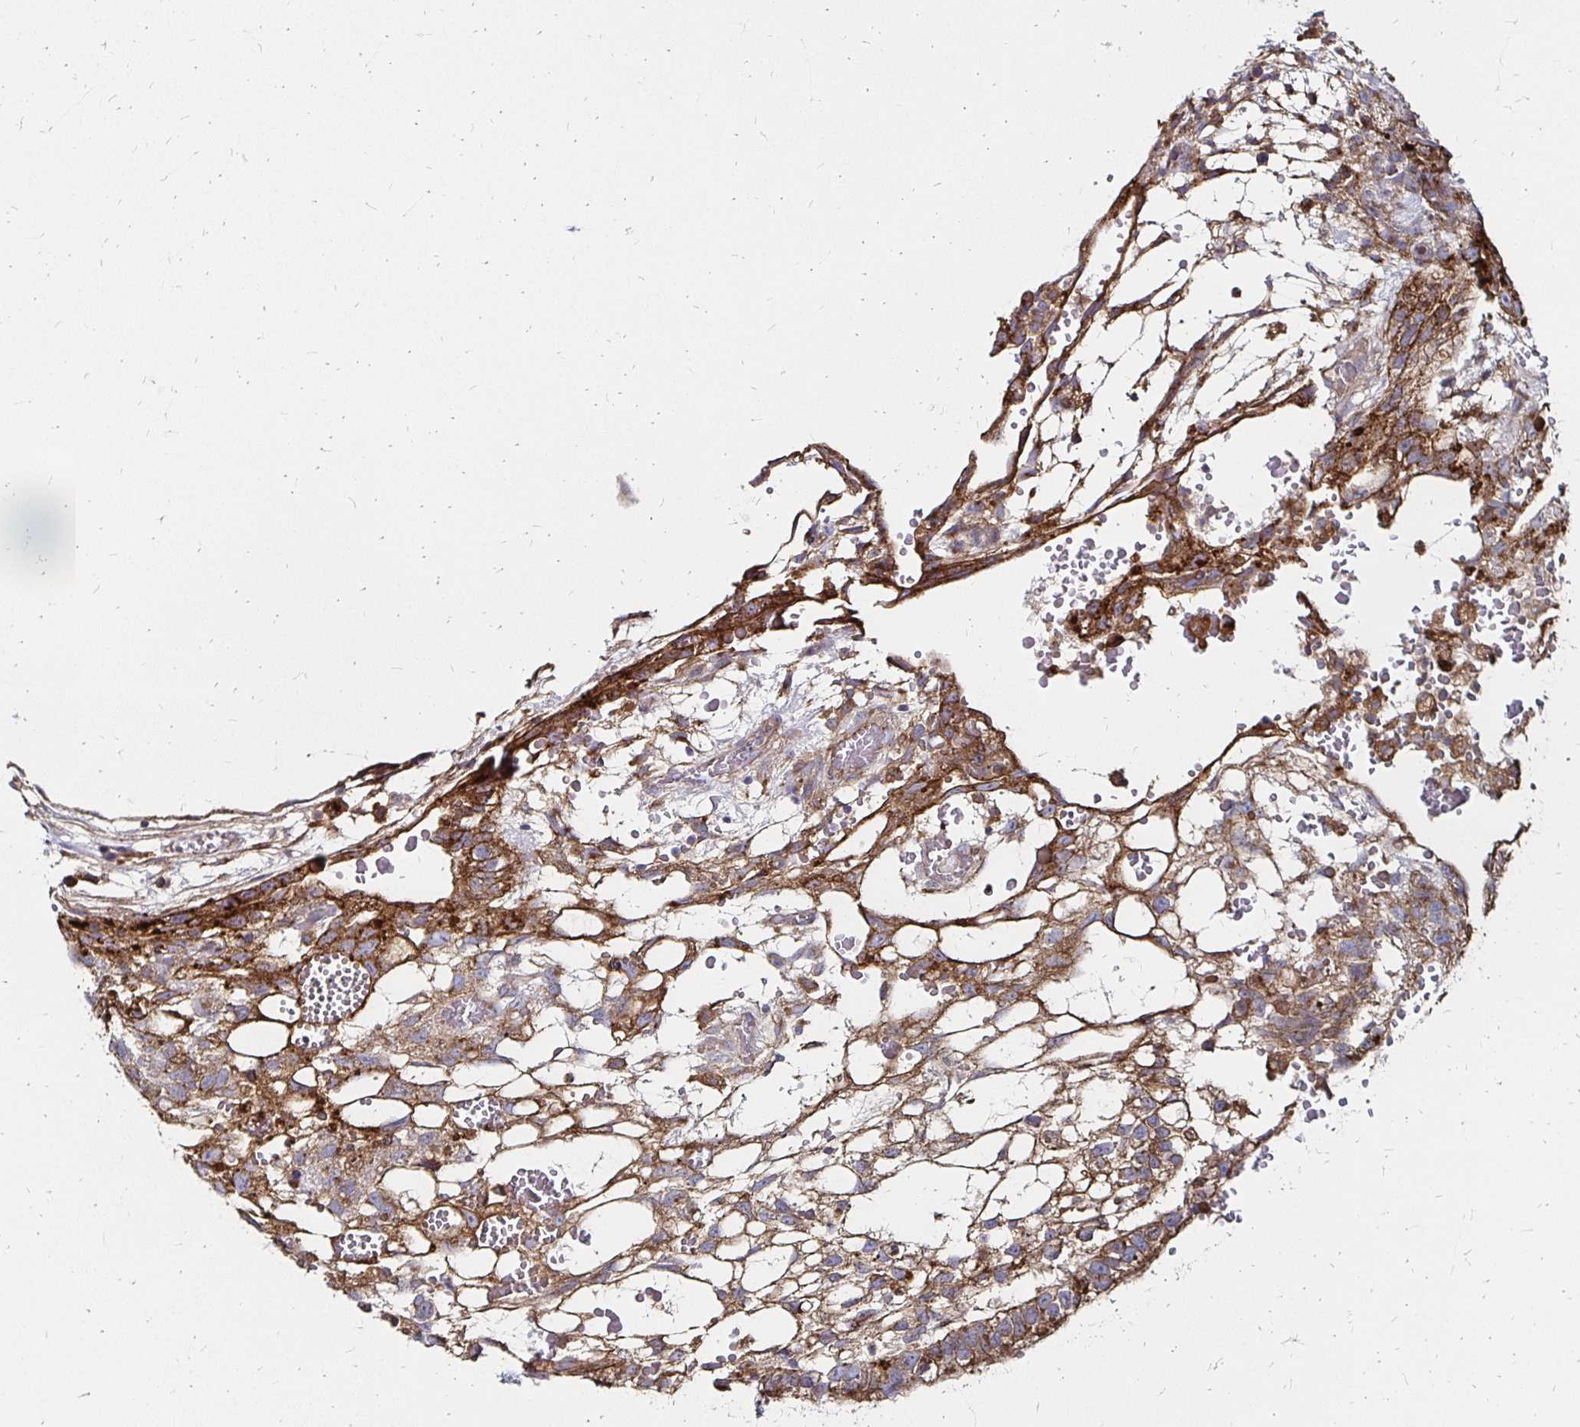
{"staining": {"intensity": "weak", "quantity": ">75%", "location": "cytoplasmic/membranous"}, "tissue": "testis cancer", "cell_type": "Tumor cells", "image_type": "cancer", "snomed": [{"axis": "morphology", "description": "Normal tissue, NOS"}, {"axis": "morphology", "description": "Carcinoma, Embryonal, NOS"}, {"axis": "topography", "description": "Testis"}], "caption": "Immunohistochemical staining of human embryonal carcinoma (testis) exhibits low levels of weak cytoplasmic/membranous staining in approximately >75% of tumor cells.", "gene": "NCSTN", "patient": {"sex": "male", "age": 32}}